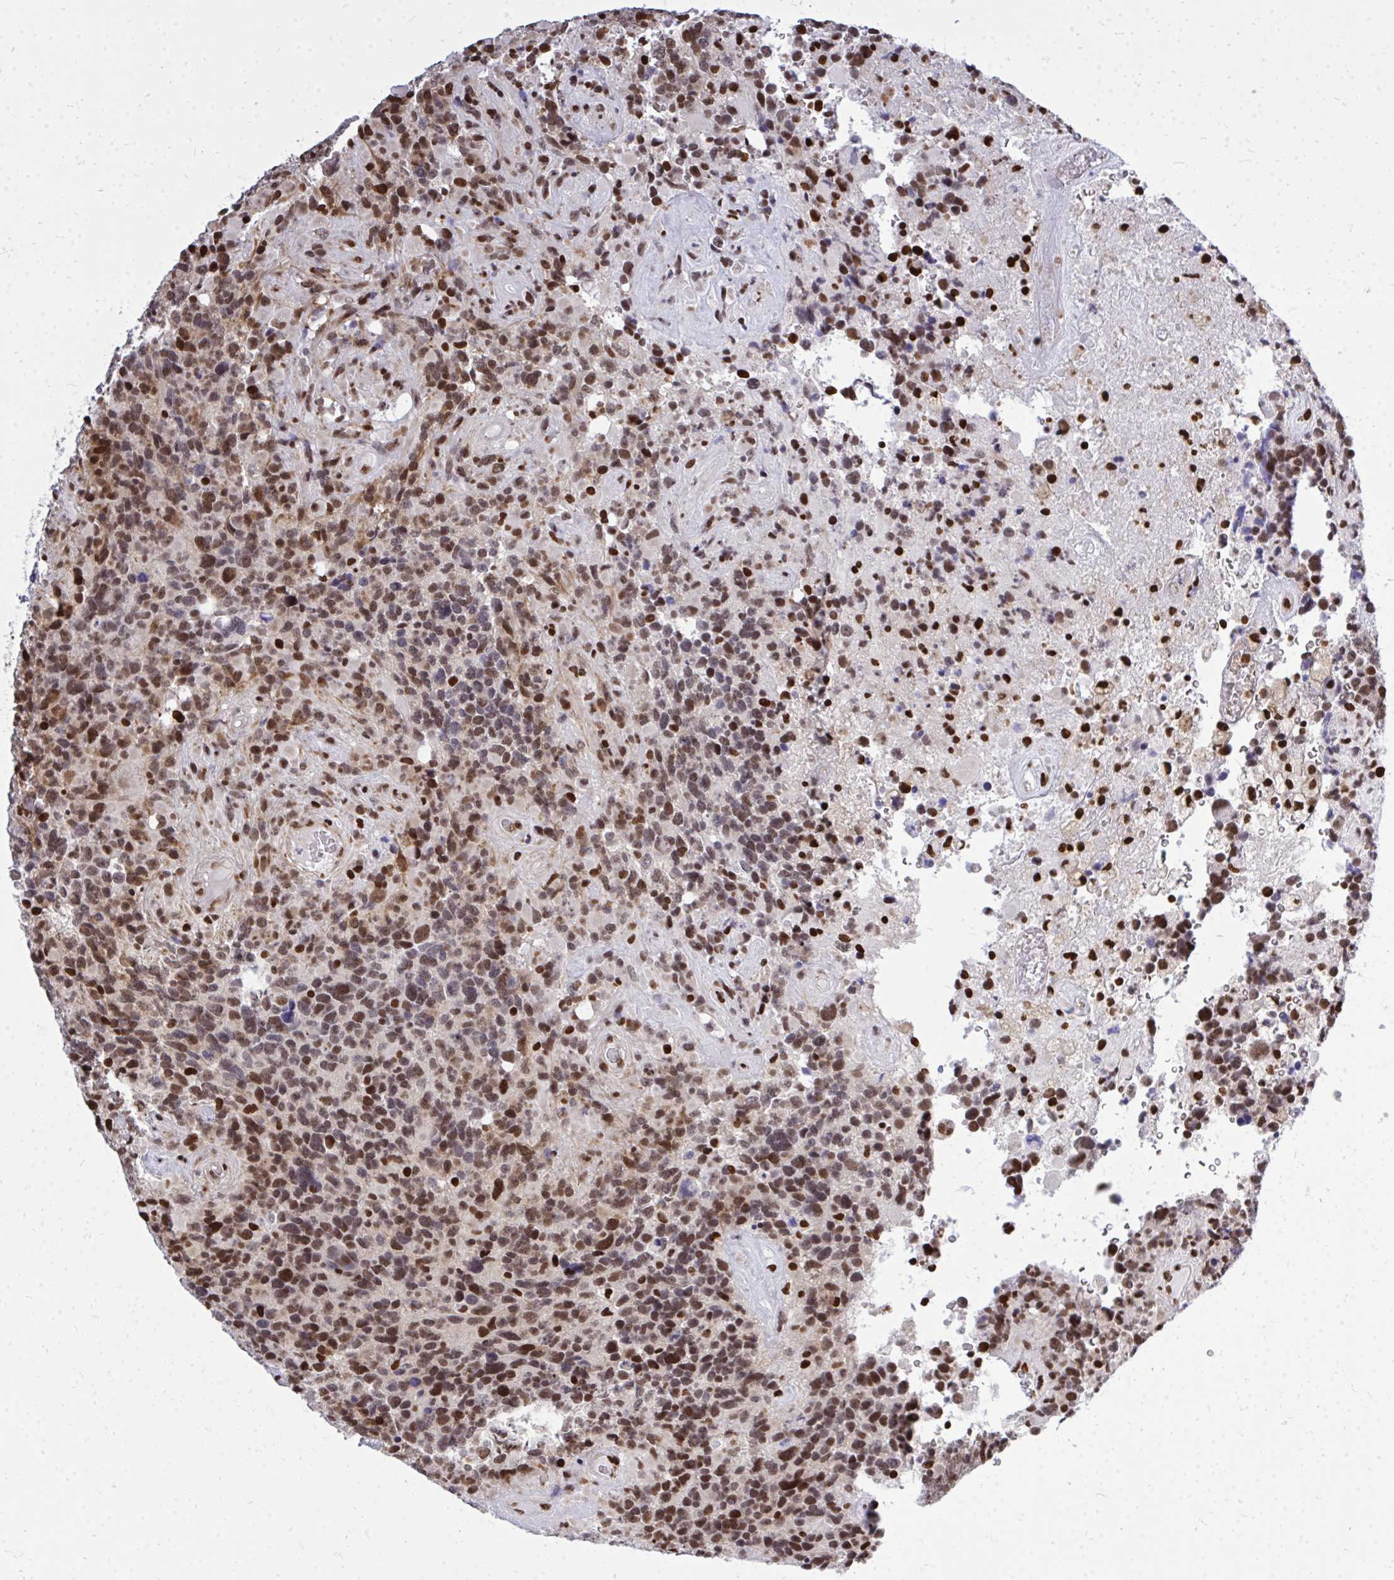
{"staining": {"intensity": "strong", "quantity": ">75%", "location": "nuclear"}, "tissue": "glioma", "cell_type": "Tumor cells", "image_type": "cancer", "snomed": [{"axis": "morphology", "description": "Glioma, malignant, High grade"}, {"axis": "topography", "description": "Brain"}], "caption": "Human glioma stained with a brown dye shows strong nuclear positive positivity in approximately >75% of tumor cells.", "gene": "TBL1Y", "patient": {"sex": "female", "age": 40}}